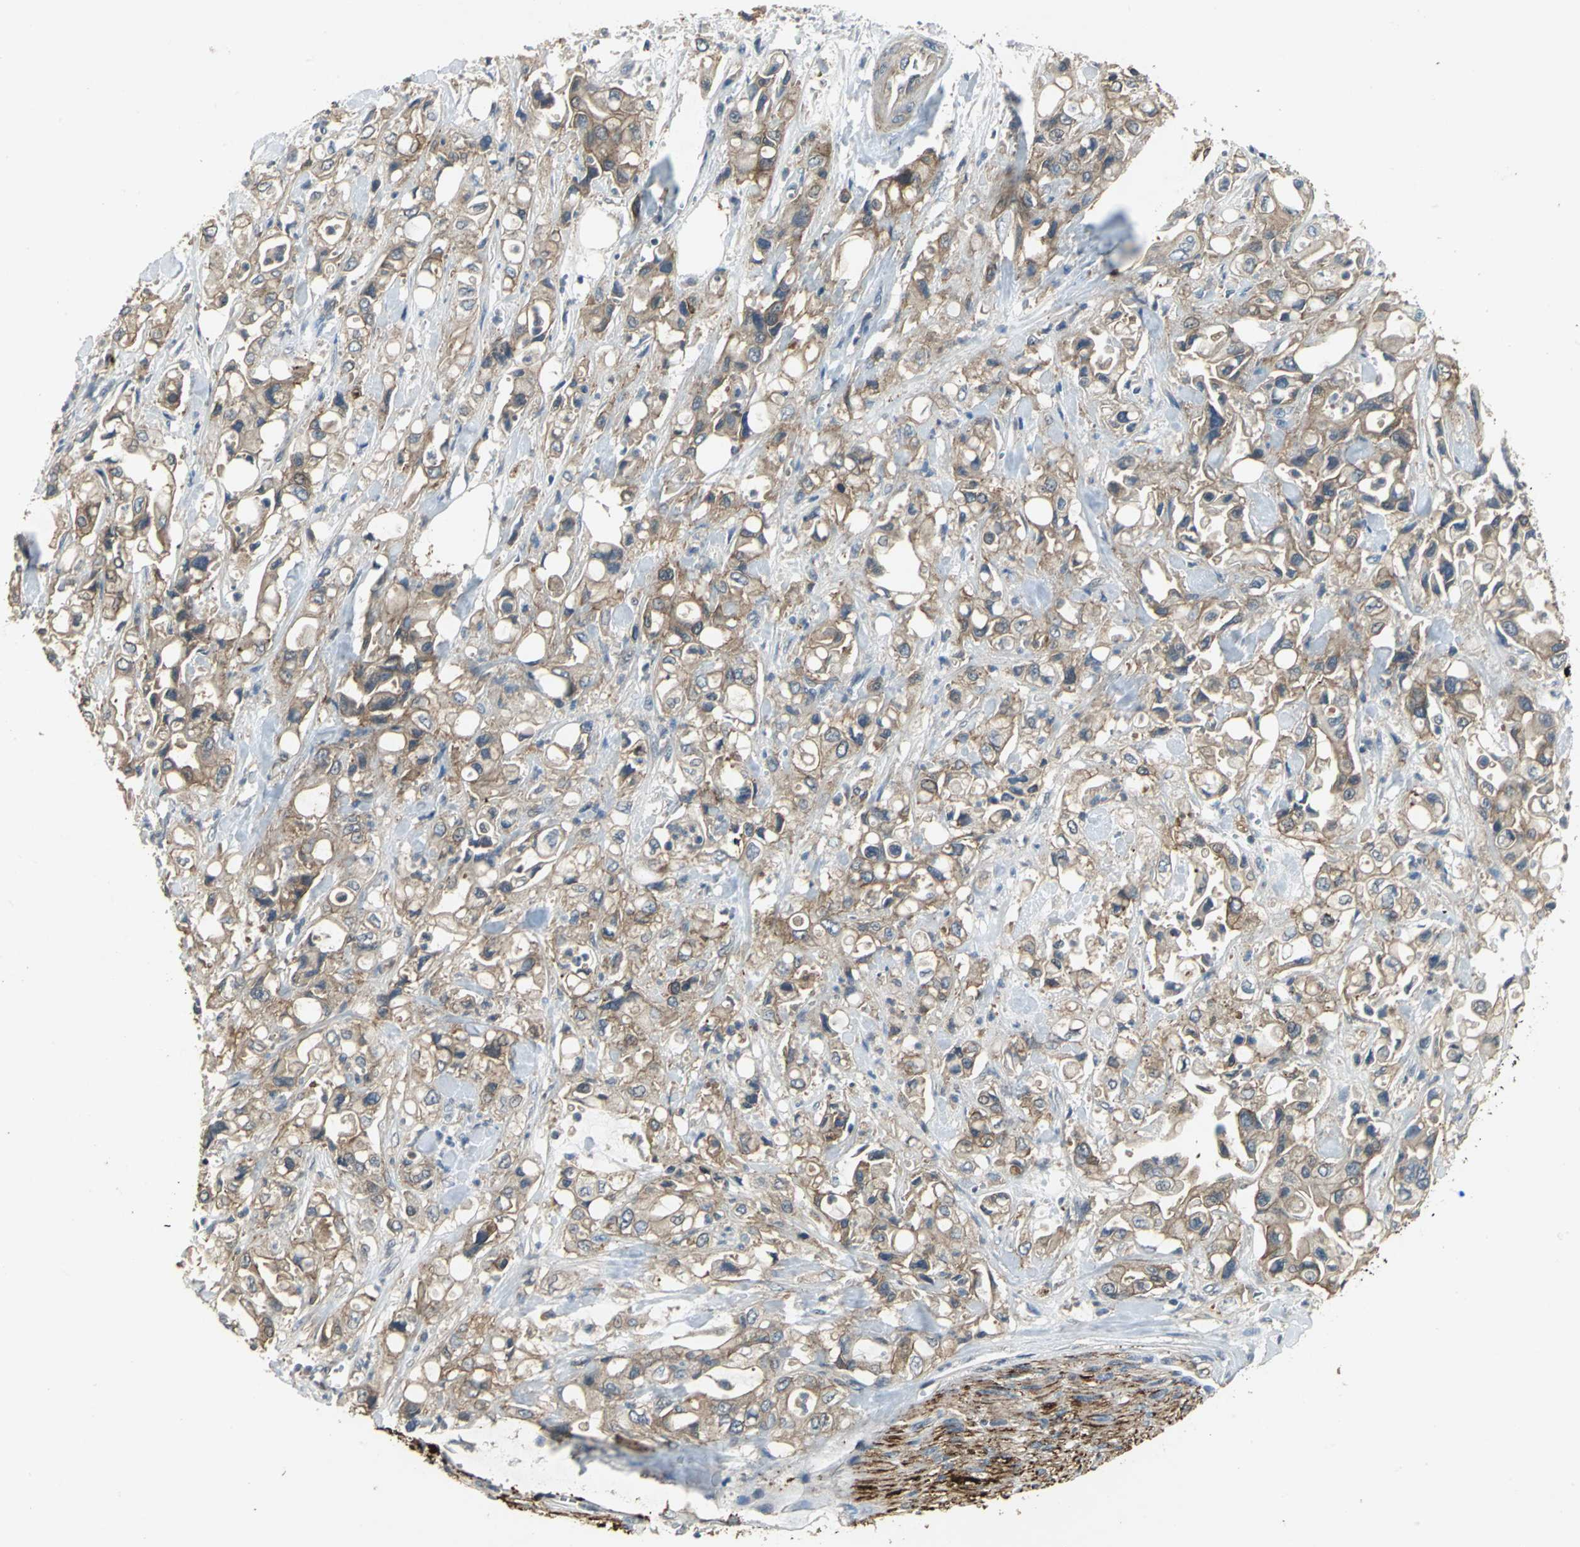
{"staining": {"intensity": "moderate", "quantity": ">75%", "location": "cytoplasmic/membranous"}, "tissue": "pancreatic cancer", "cell_type": "Tumor cells", "image_type": "cancer", "snomed": [{"axis": "morphology", "description": "Adenocarcinoma, NOS"}, {"axis": "topography", "description": "Pancreas"}], "caption": "Moderate cytoplasmic/membranous staining for a protein is seen in approximately >75% of tumor cells of pancreatic cancer using immunohistochemistry.", "gene": "MET", "patient": {"sex": "male", "age": 70}}